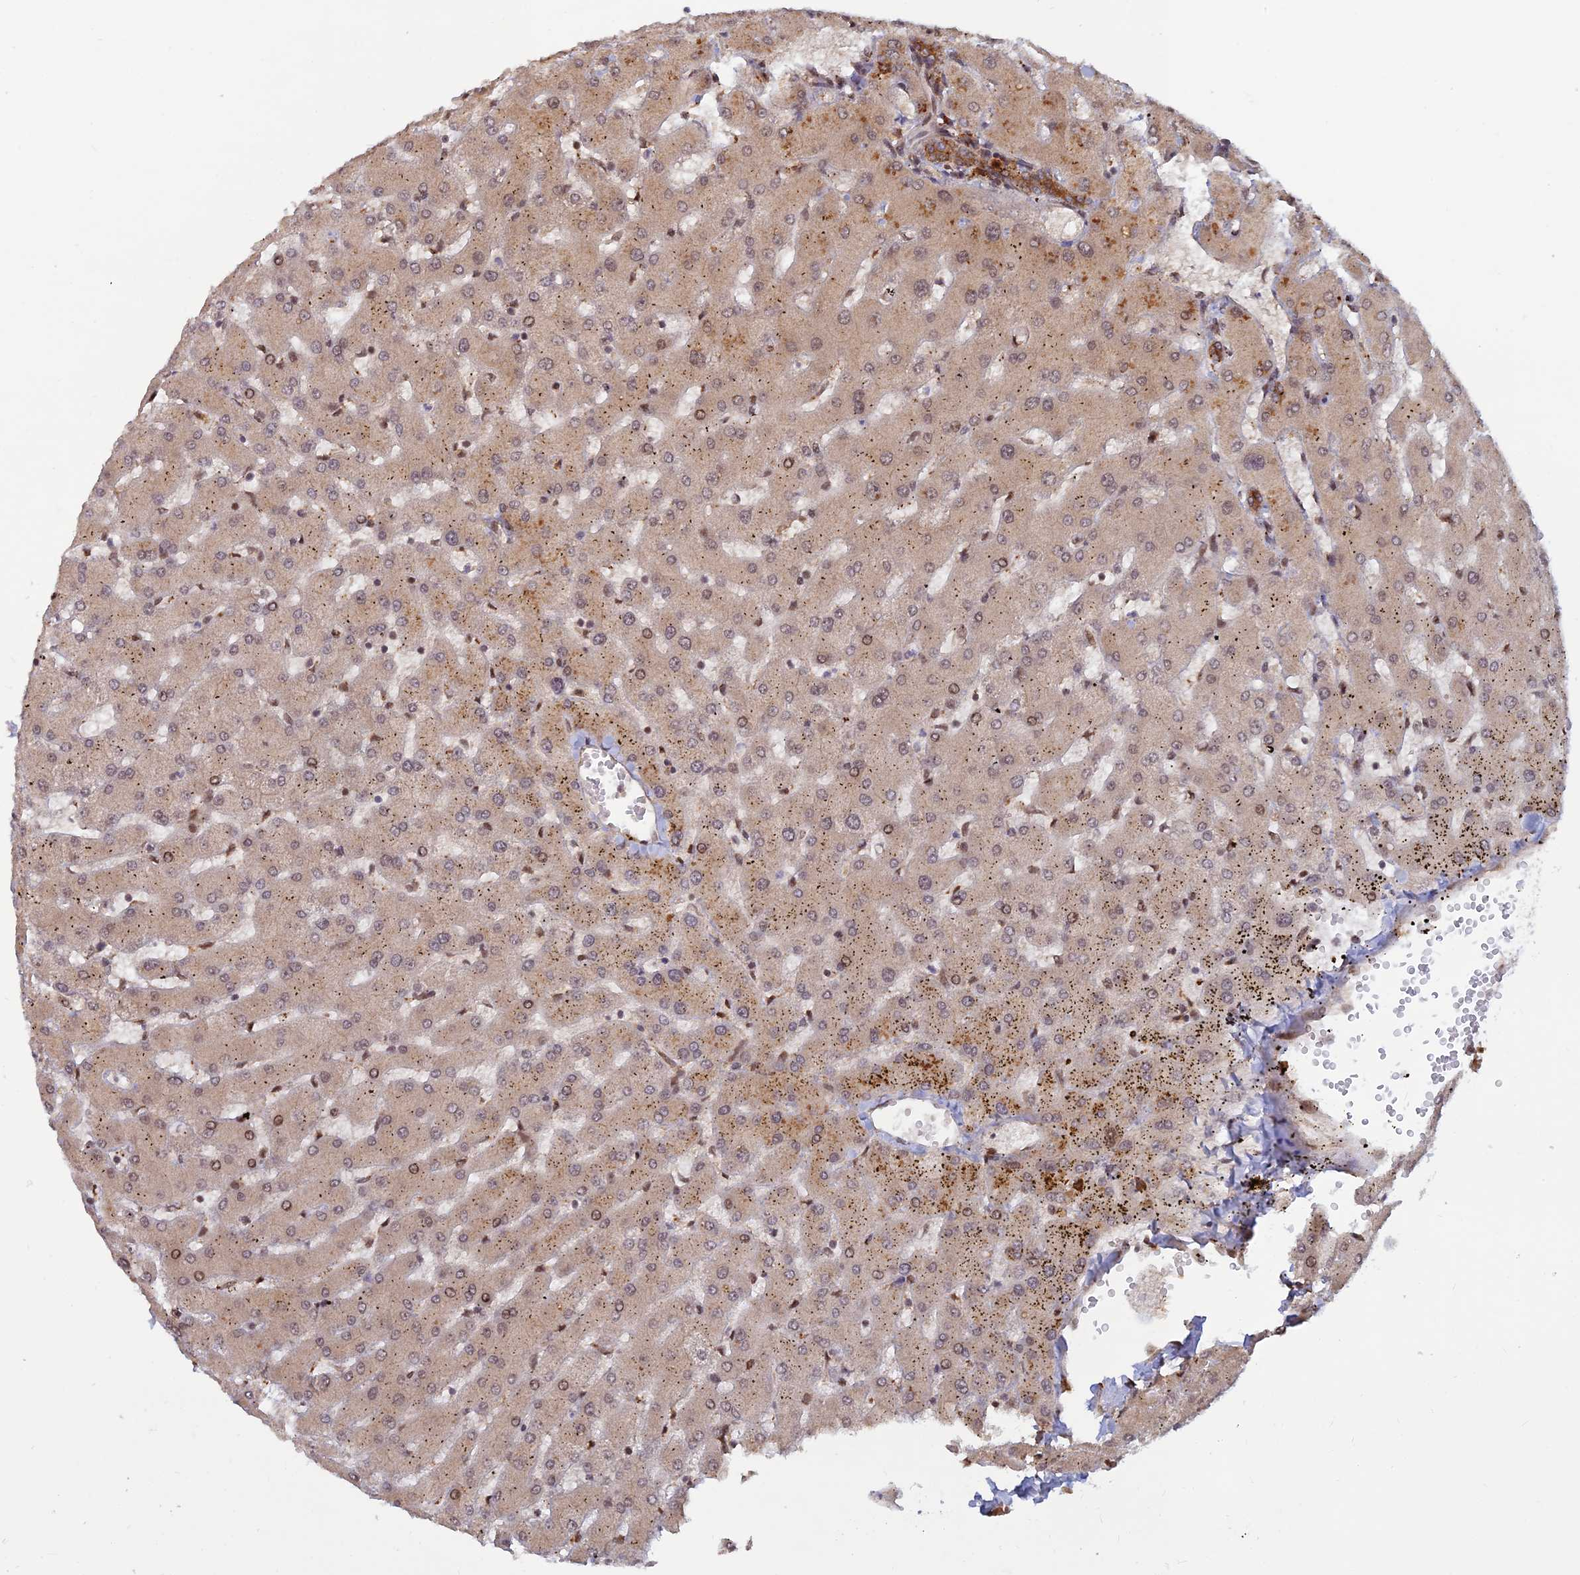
{"staining": {"intensity": "moderate", "quantity": ">75%", "location": "cytoplasmic/membranous"}, "tissue": "liver", "cell_type": "Cholangiocytes", "image_type": "normal", "snomed": [{"axis": "morphology", "description": "Normal tissue, NOS"}, {"axis": "topography", "description": "Liver"}], "caption": "Liver stained with a brown dye demonstrates moderate cytoplasmic/membranous positive expression in approximately >75% of cholangiocytes.", "gene": "ZNF565", "patient": {"sex": "female", "age": 63}}